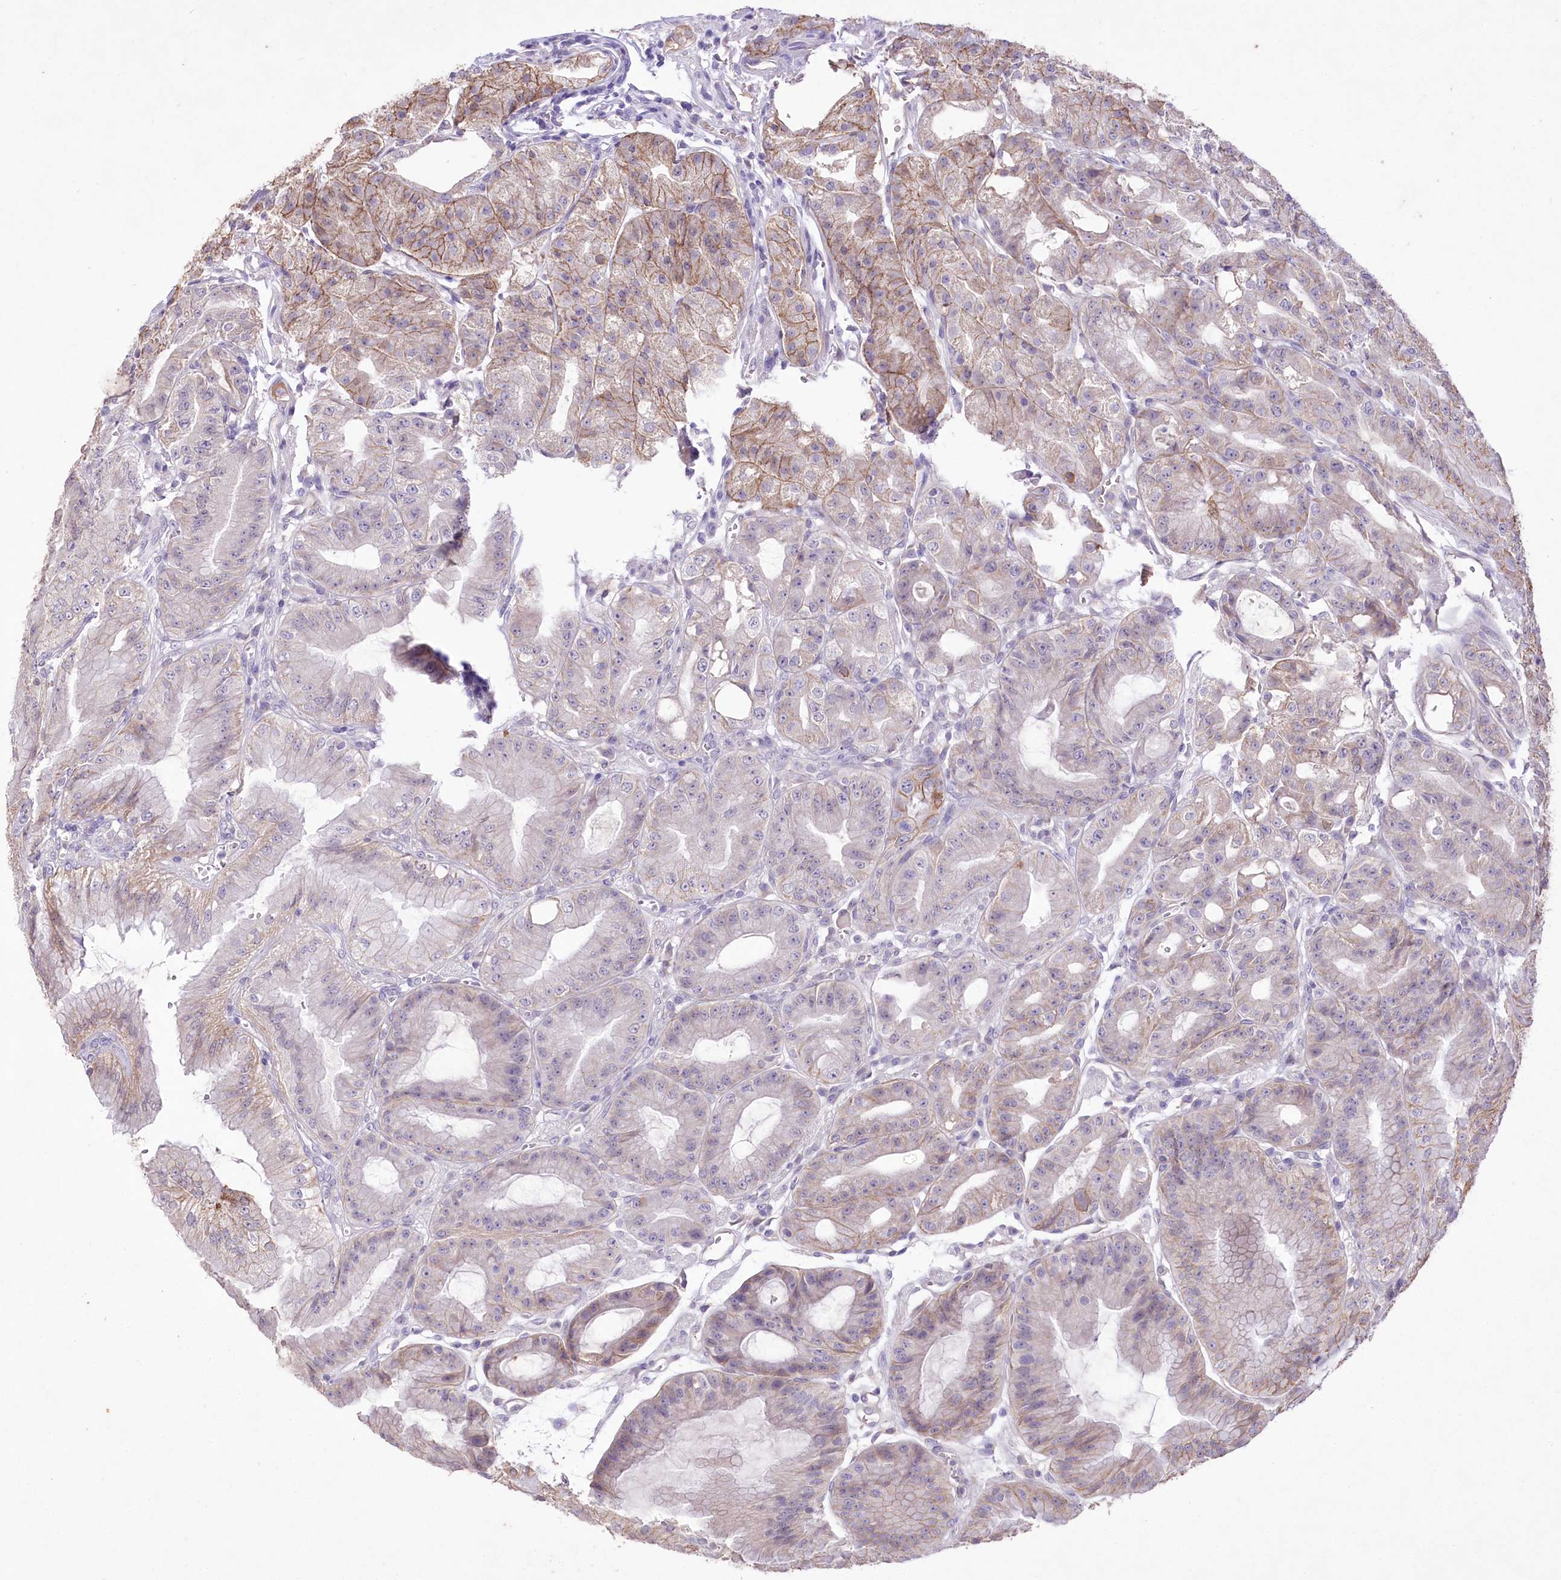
{"staining": {"intensity": "moderate", "quantity": "25%-75%", "location": "cytoplasmic/membranous"}, "tissue": "stomach", "cell_type": "Glandular cells", "image_type": "normal", "snomed": [{"axis": "morphology", "description": "Normal tissue, NOS"}, {"axis": "topography", "description": "Stomach, upper"}, {"axis": "topography", "description": "Stomach, lower"}], "caption": "Normal stomach was stained to show a protein in brown. There is medium levels of moderate cytoplasmic/membranous positivity in approximately 25%-75% of glandular cells. Nuclei are stained in blue.", "gene": "ENPP1", "patient": {"sex": "male", "age": 71}}